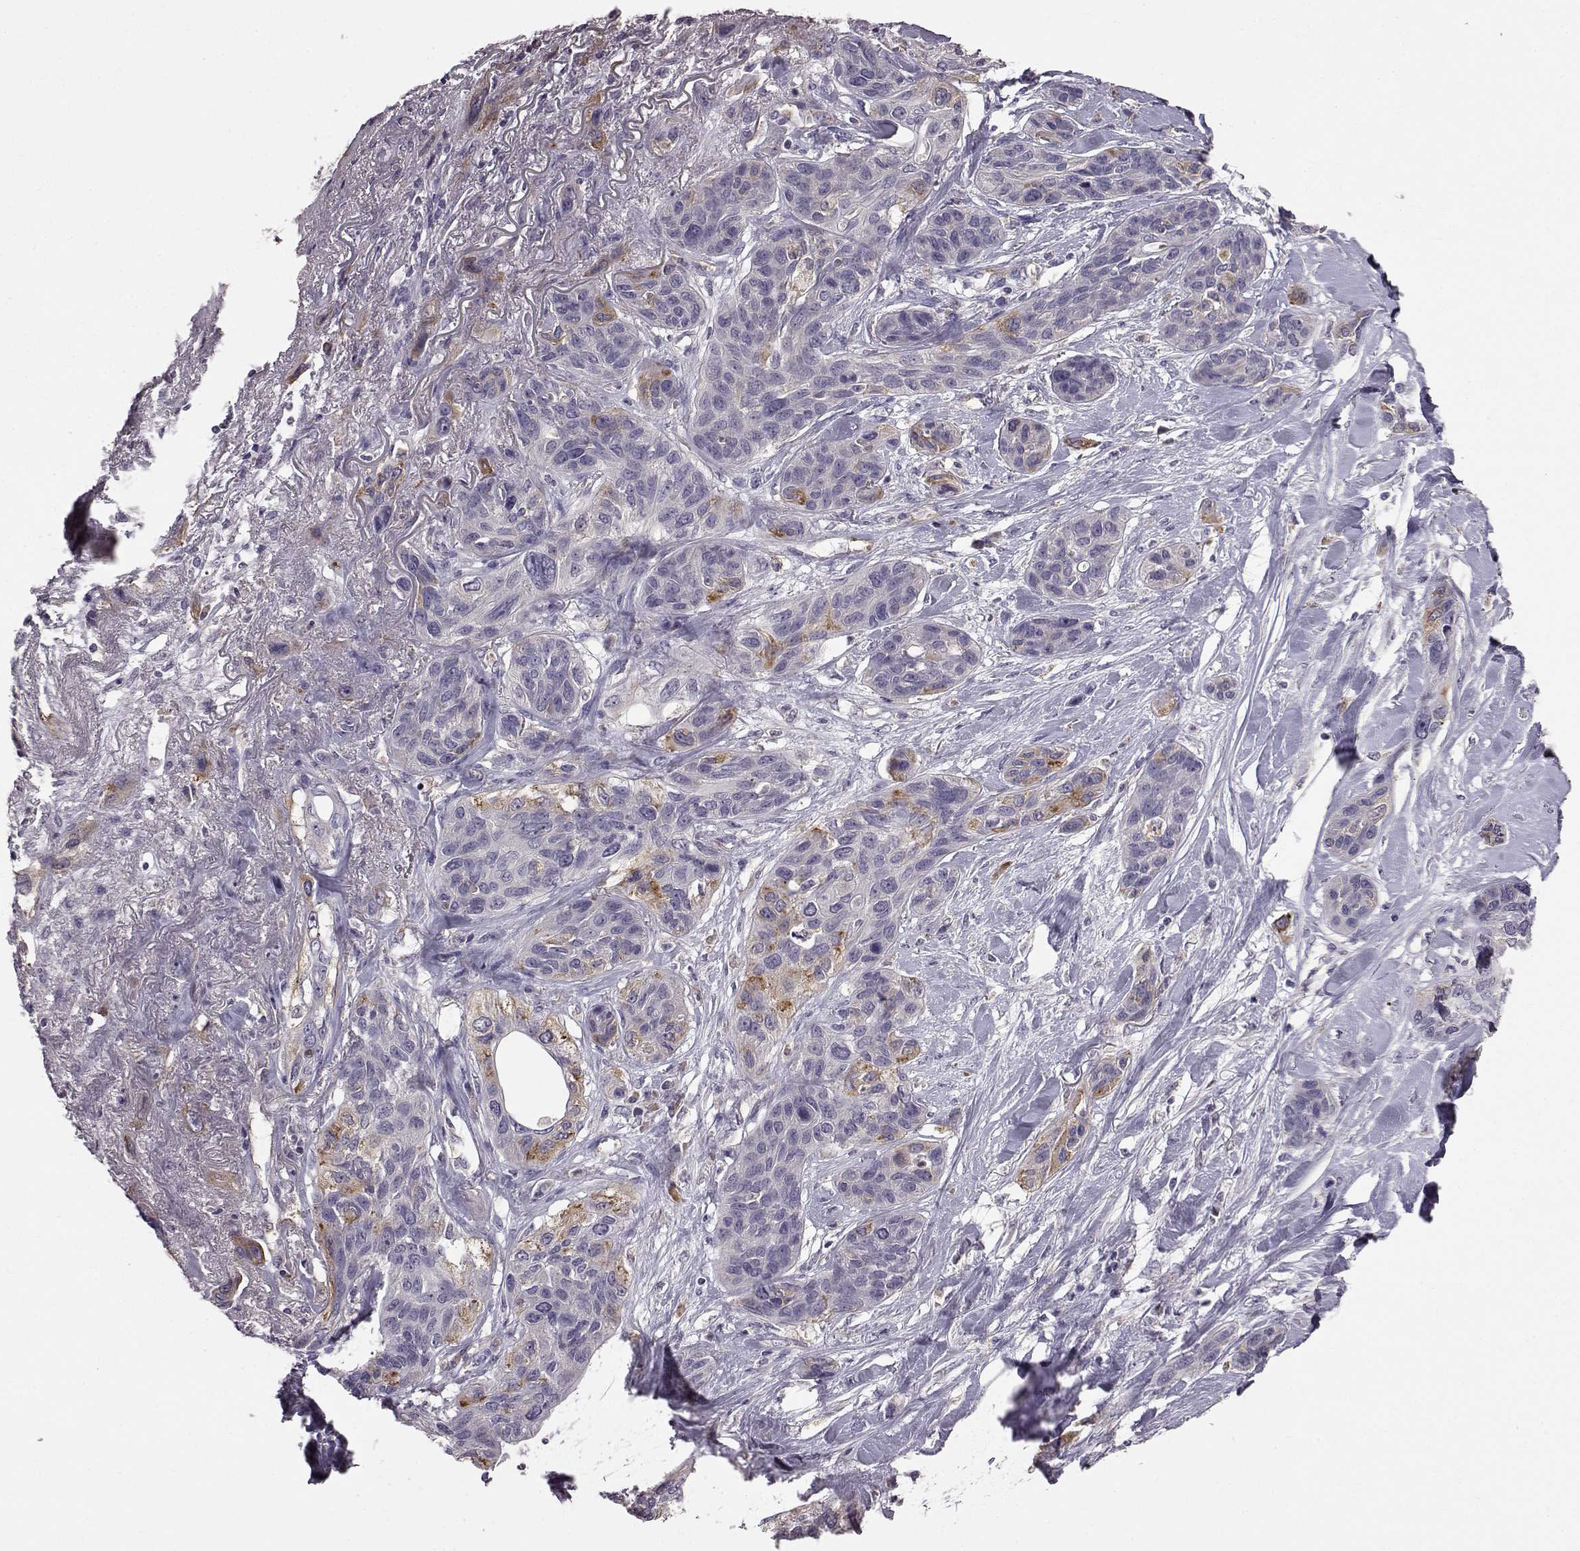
{"staining": {"intensity": "weak", "quantity": "<25%", "location": "cytoplasmic/membranous"}, "tissue": "lung cancer", "cell_type": "Tumor cells", "image_type": "cancer", "snomed": [{"axis": "morphology", "description": "Squamous cell carcinoma, NOS"}, {"axis": "topography", "description": "Lung"}], "caption": "Tumor cells show no significant staining in lung cancer.", "gene": "ADGRG2", "patient": {"sex": "female", "age": 70}}